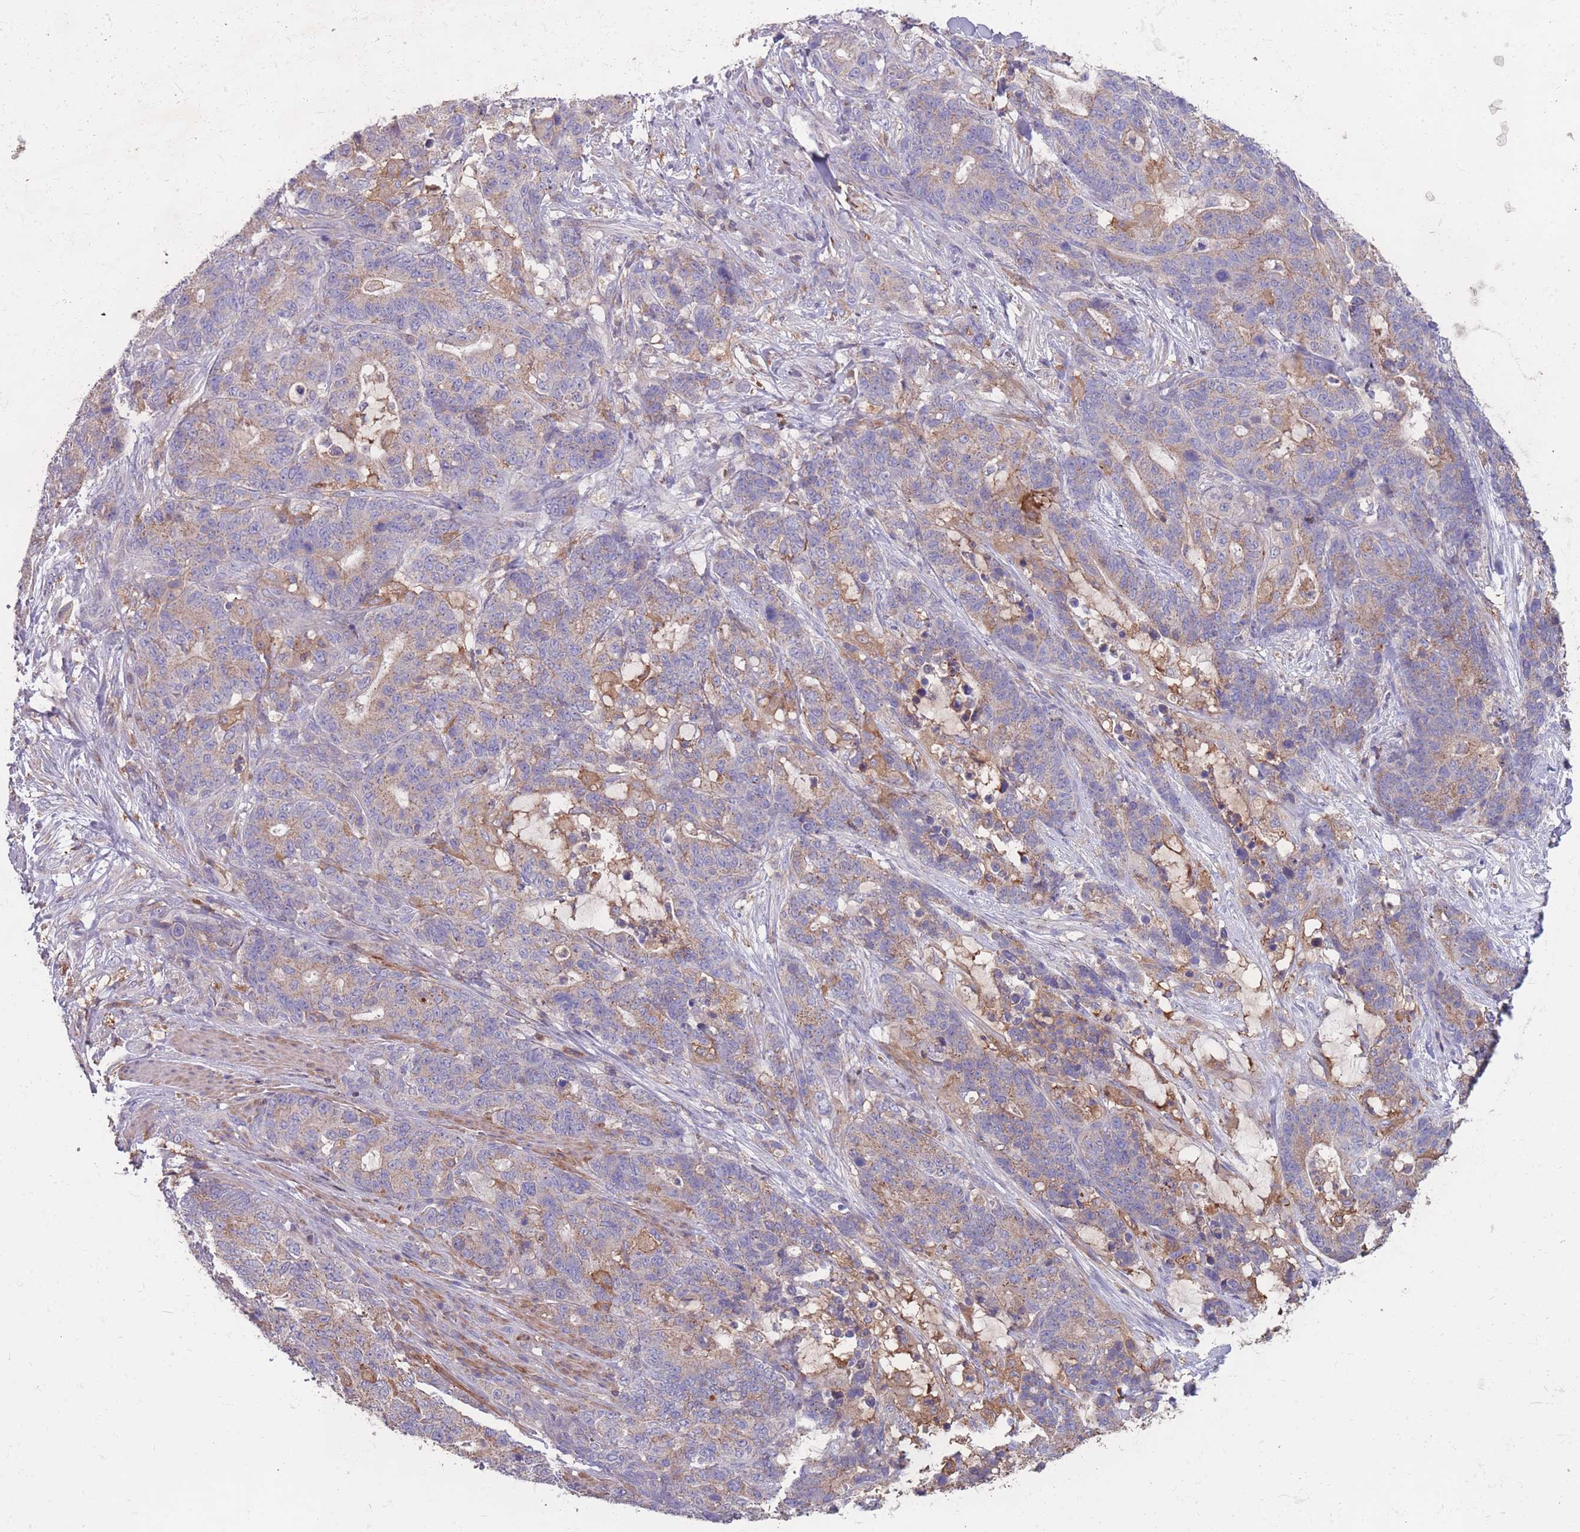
{"staining": {"intensity": "weak", "quantity": "25%-75%", "location": "cytoplasmic/membranous"}, "tissue": "stomach cancer", "cell_type": "Tumor cells", "image_type": "cancer", "snomed": [{"axis": "morphology", "description": "Normal tissue, NOS"}, {"axis": "morphology", "description": "Adenocarcinoma, NOS"}, {"axis": "topography", "description": "Stomach"}], "caption": "This photomicrograph shows immunohistochemistry staining of stomach cancer, with low weak cytoplasmic/membranous positivity in about 25%-75% of tumor cells.", "gene": "CD33", "patient": {"sex": "female", "age": 64}}